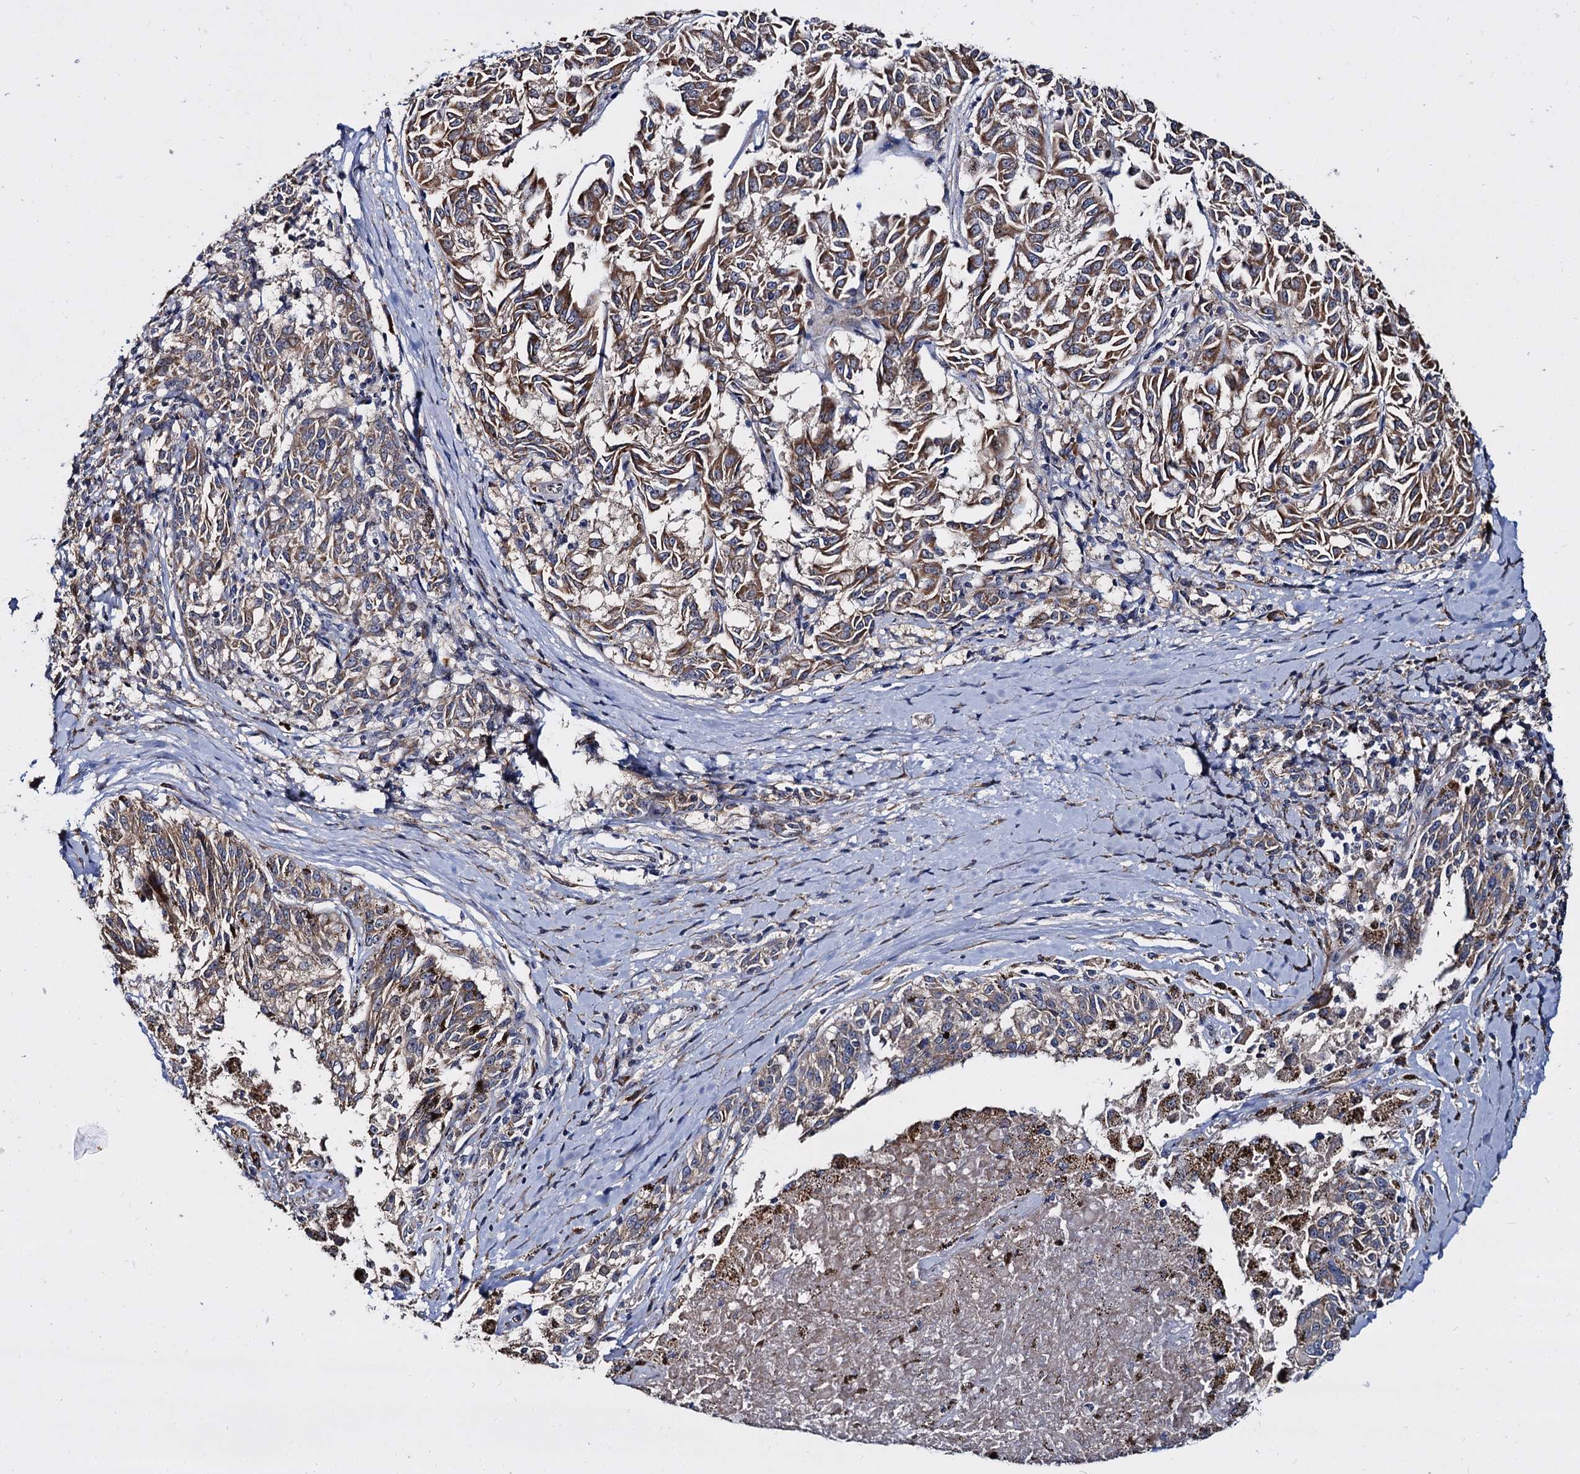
{"staining": {"intensity": "moderate", "quantity": "25%-75%", "location": "cytoplasmic/membranous"}, "tissue": "melanoma", "cell_type": "Tumor cells", "image_type": "cancer", "snomed": [{"axis": "morphology", "description": "Malignant melanoma, NOS"}, {"axis": "topography", "description": "Skin"}], "caption": "Immunohistochemistry staining of malignant melanoma, which shows medium levels of moderate cytoplasmic/membranous expression in approximately 25%-75% of tumor cells indicating moderate cytoplasmic/membranous protein positivity. The staining was performed using DAB (3,3'-diaminobenzidine) (brown) for protein detection and nuclei were counterstained in hematoxylin (blue).", "gene": "WWC3", "patient": {"sex": "female", "age": 72}}